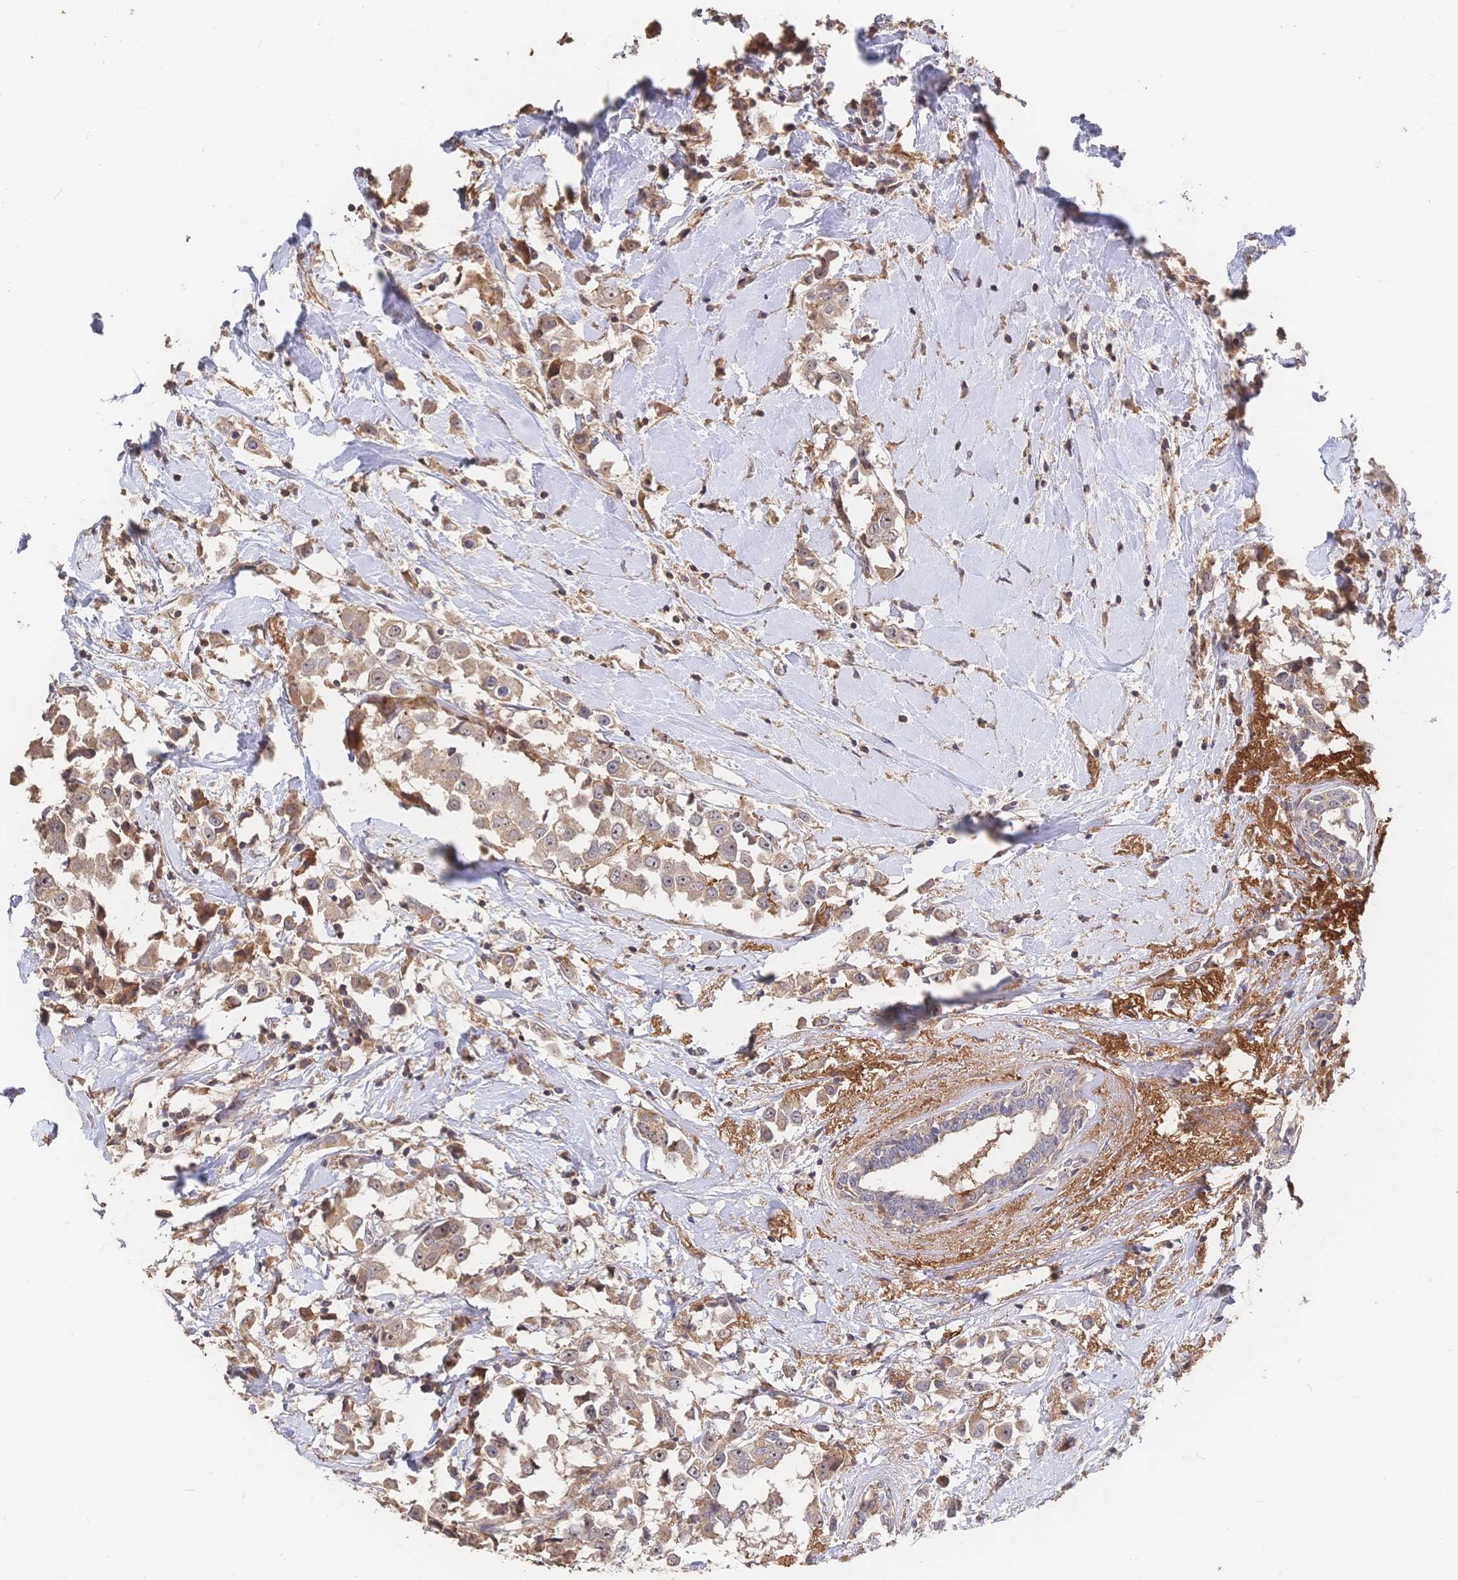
{"staining": {"intensity": "weak", "quantity": ">75%", "location": "cytoplasmic/membranous,nuclear"}, "tissue": "breast cancer", "cell_type": "Tumor cells", "image_type": "cancer", "snomed": [{"axis": "morphology", "description": "Duct carcinoma"}, {"axis": "topography", "description": "Breast"}], "caption": "Breast intraductal carcinoma was stained to show a protein in brown. There is low levels of weak cytoplasmic/membranous and nuclear staining in approximately >75% of tumor cells. The protein is shown in brown color, while the nuclei are stained blue.", "gene": "DNAJA4", "patient": {"sex": "female", "age": 61}}